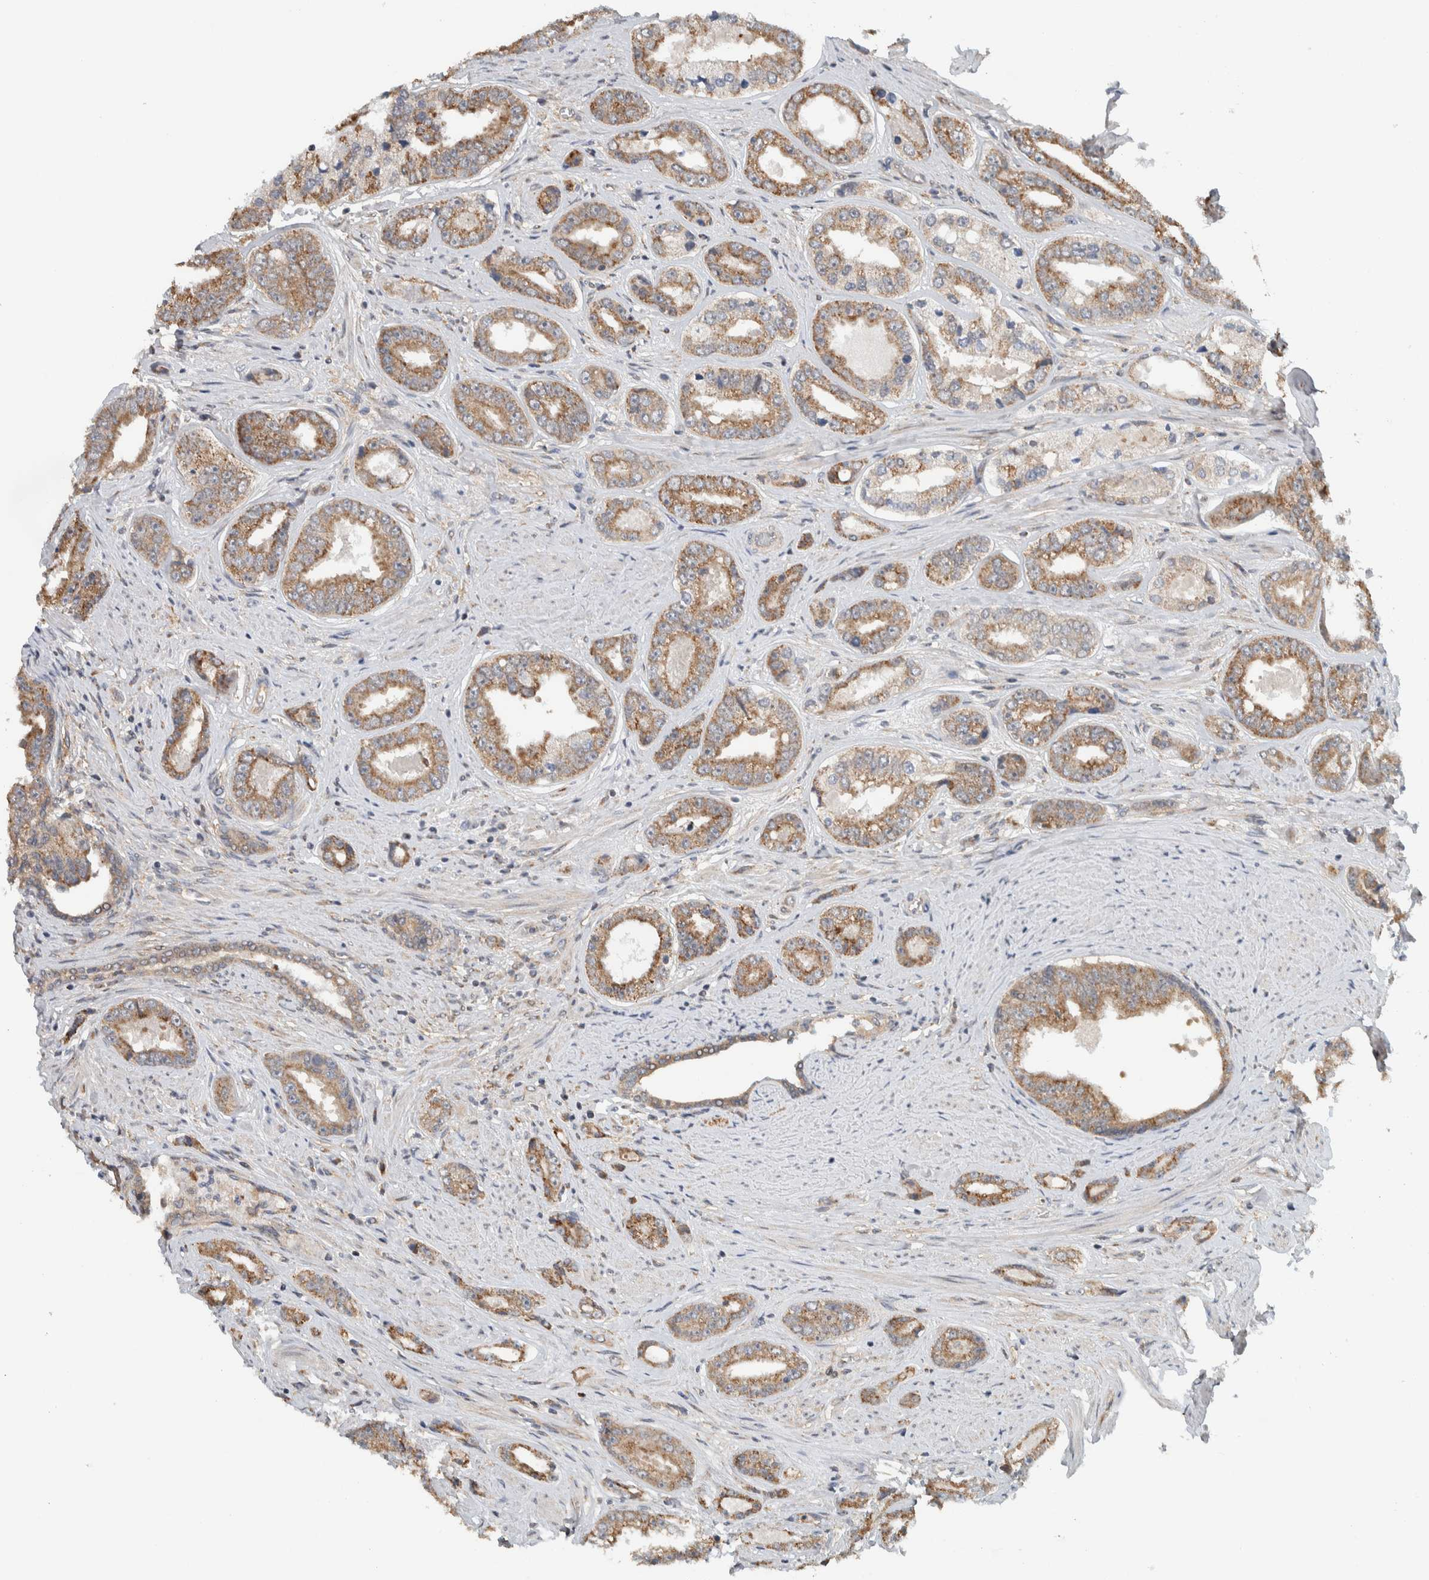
{"staining": {"intensity": "moderate", "quantity": ">75%", "location": "cytoplasmic/membranous"}, "tissue": "prostate cancer", "cell_type": "Tumor cells", "image_type": "cancer", "snomed": [{"axis": "morphology", "description": "Adenocarcinoma, High grade"}, {"axis": "topography", "description": "Prostate"}], "caption": "Immunohistochemistry (IHC) histopathology image of neoplastic tissue: human prostate cancer (high-grade adenocarcinoma) stained using immunohistochemistry reveals medium levels of moderate protein expression localized specifically in the cytoplasmic/membranous of tumor cells, appearing as a cytoplasmic/membranous brown color.", "gene": "RERE", "patient": {"sex": "male", "age": 61}}